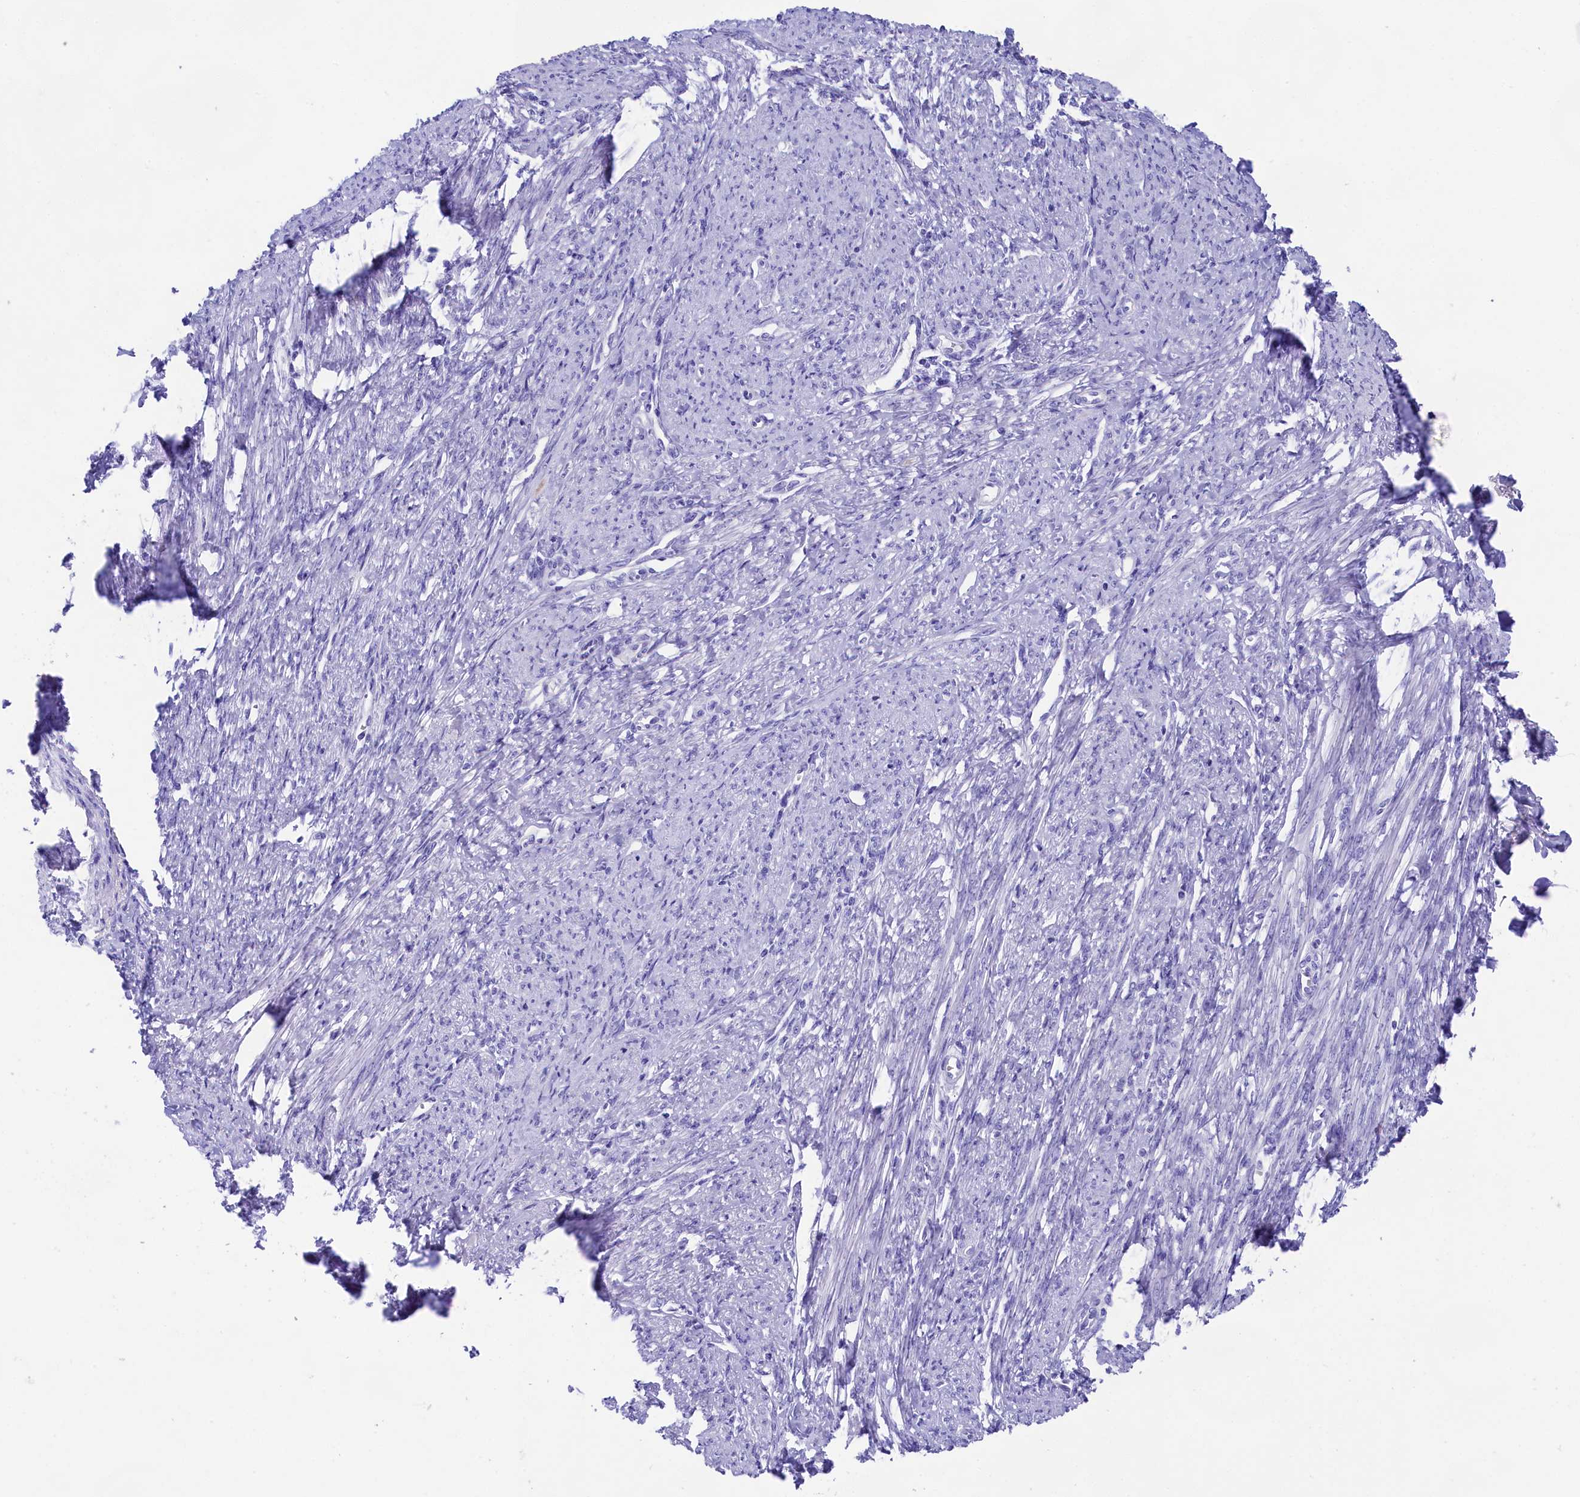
{"staining": {"intensity": "negative", "quantity": "none", "location": "none"}, "tissue": "smooth muscle", "cell_type": "Smooth muscle cells", "image_type": "normal", "snomed": [{"axis": "morphology", "description": "Normal tissue, NOS"}, {"axis": "topography", "description": "Smooth muscle"}, {"axis": "topography", "description": "Uterus"}], "caption": "DAB (3,3'-diaminobenzidine) immunohistochemical staining of unremarkable smooth muscle displays no significant expression in smooth muscle cells.", "gene": "SULT2A1", "patient": {"sex": "female", "age": 59}}